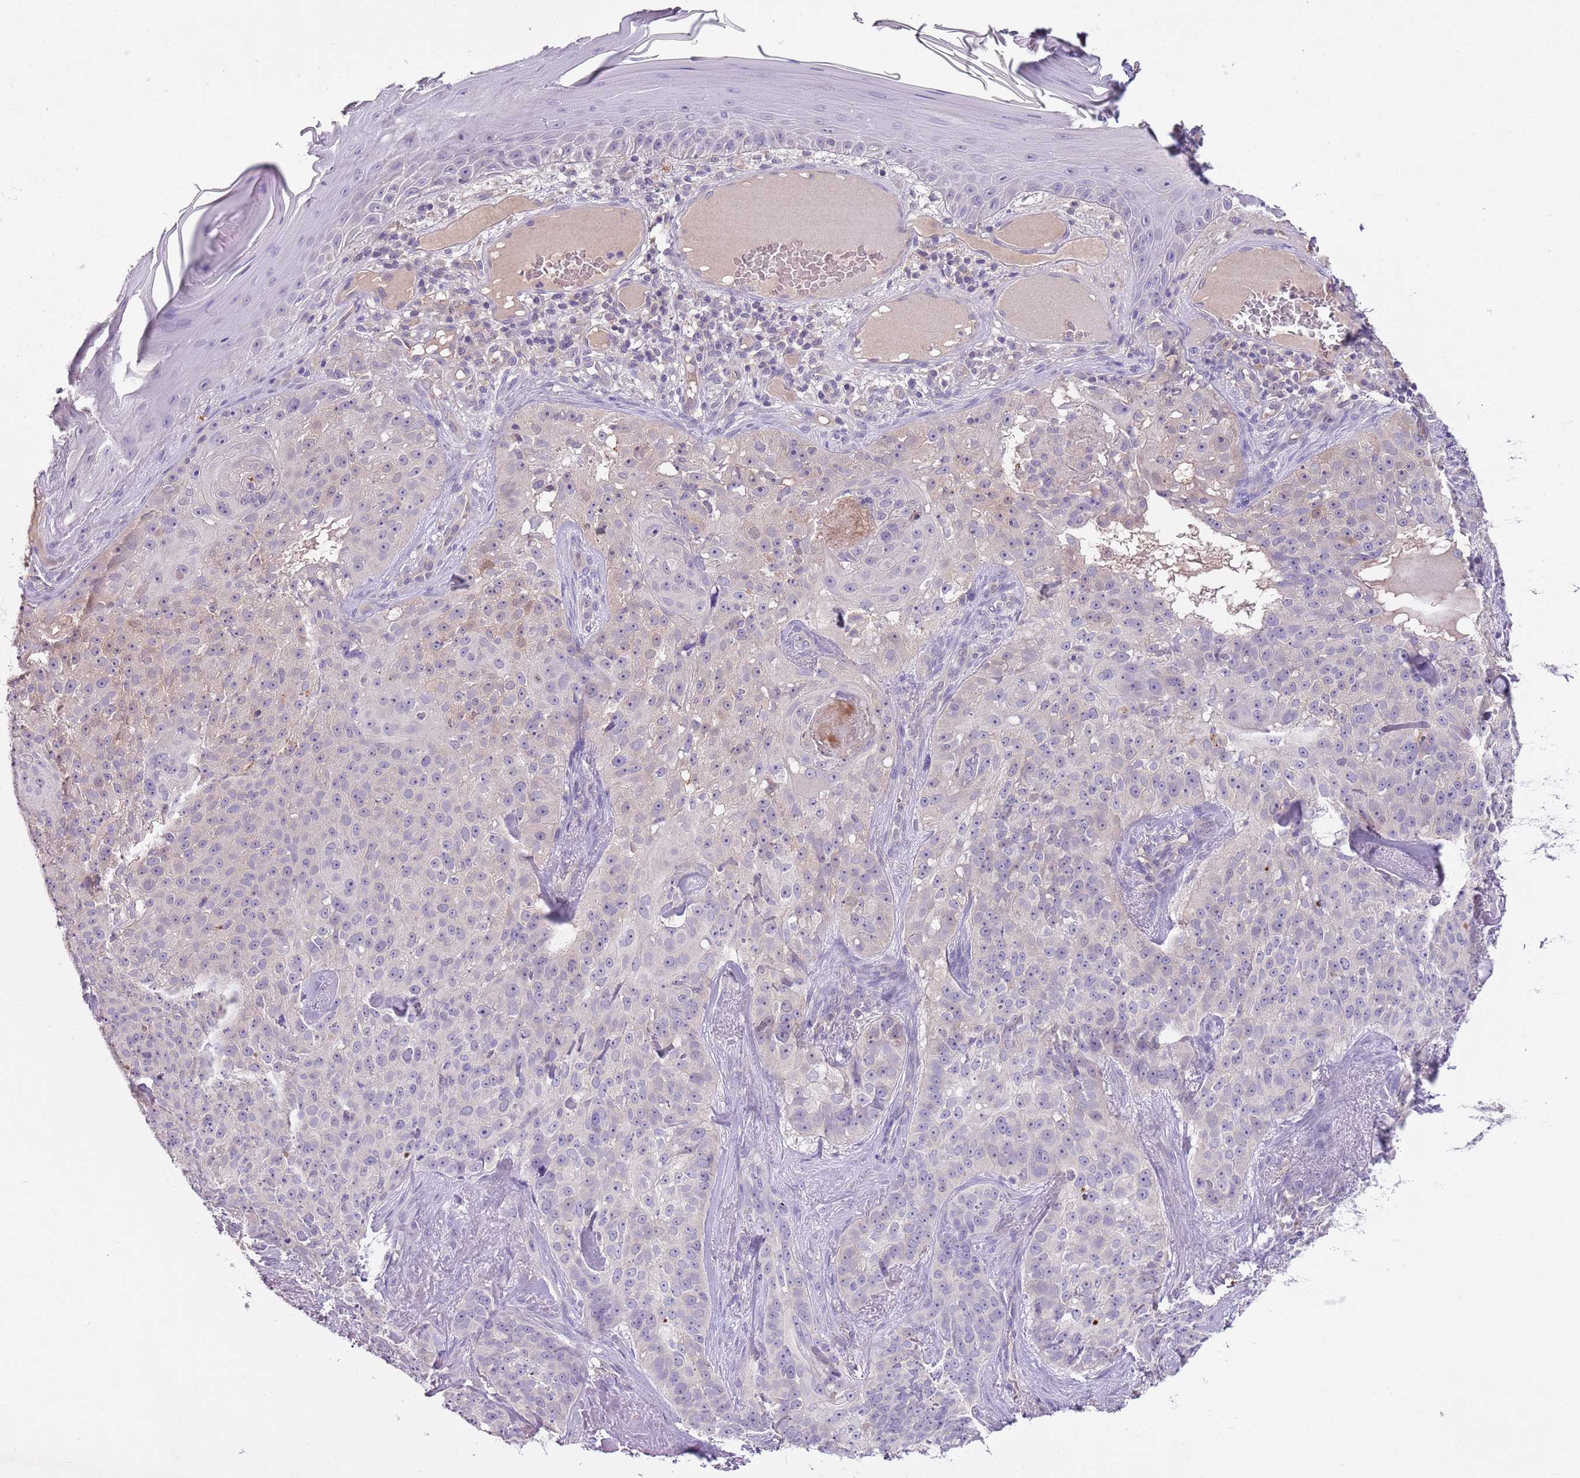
{"staining": {"intensity": "negative", "quantity": "none", "location": "none"}, "tissue": "skin cancer", "cell_type": "Tumor cells", "image_type": "cancer", "snomed": [{"axis": "morphology", "description": "Basal cell carcinoma"}, {"axis": "topography", "description": "Skin"}], "caption": "High magnification brightfield microscopy of skin basal cell carcinoma stained with DAB (3,3'-diaminobenzidine) (brown) and counterstained with hematoxylin (blue): tumor cells show no significant staining. (Stains: DAB (3,3'-diaminobenzidine) immunohistochemistry (IHC) with hematoxylin counter stain, Microscopy: brightfield microscopy at high magnification).", "gene": "HES3", "patient": {"sex": "female", "age": 92}}